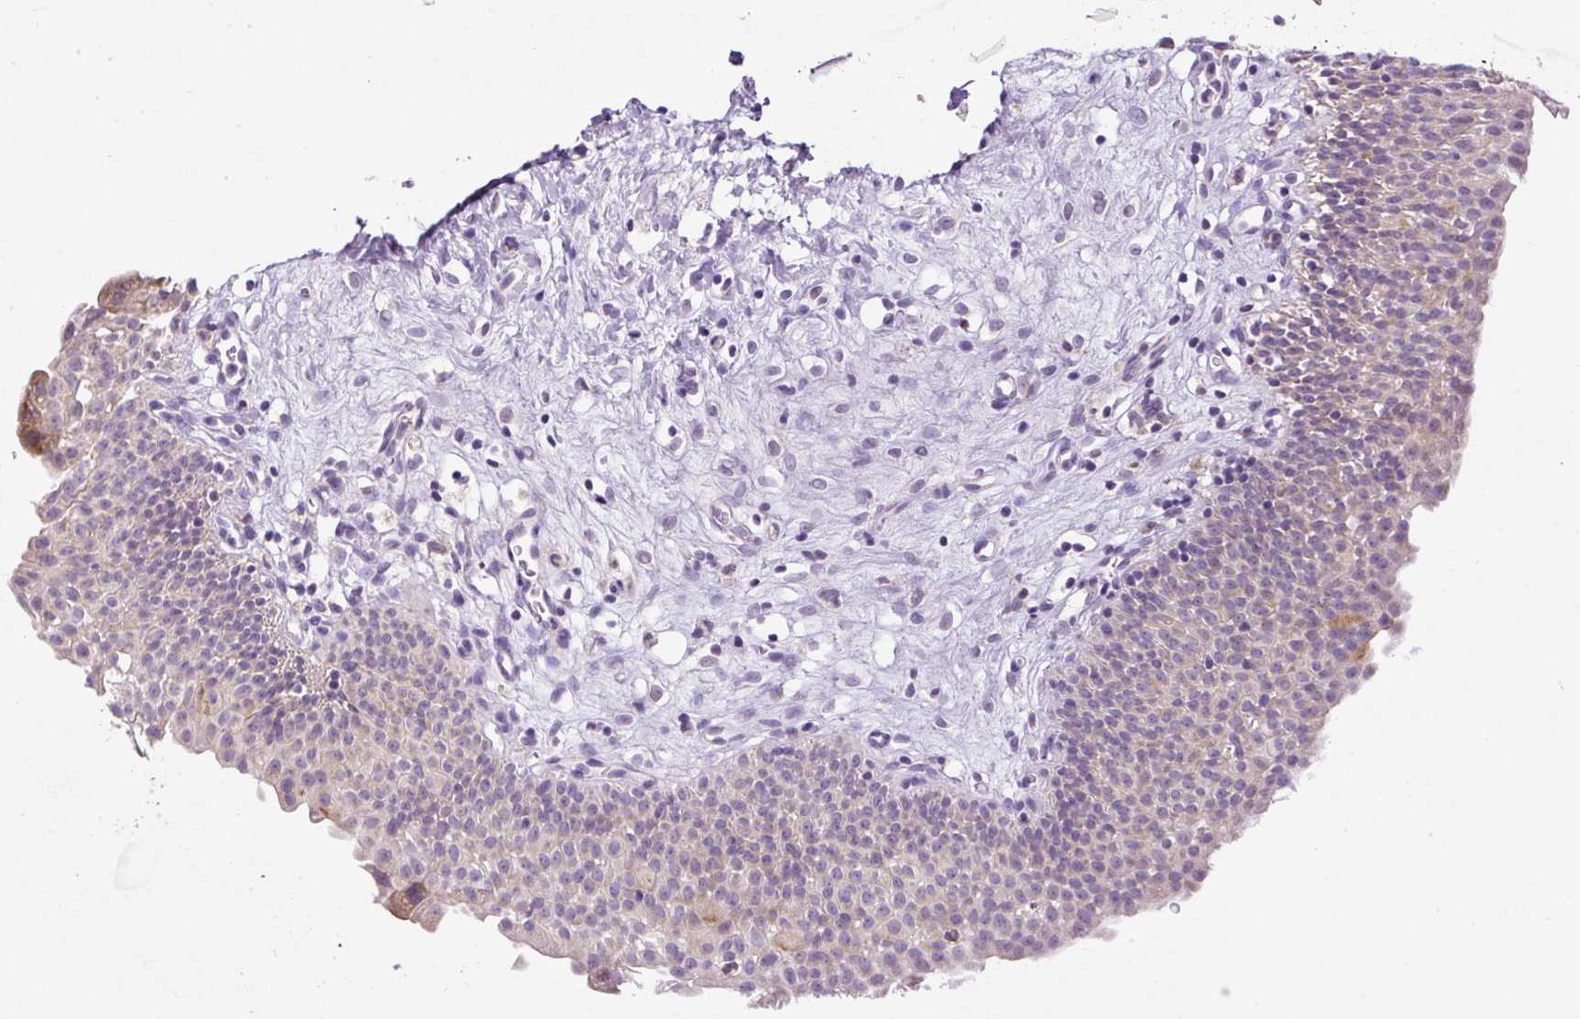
{"staining": {"intensity": "weak", "quantity": "<25%", "location": "cytoplasmic/membranous"}, "tissue": "urinary bladder", "cell_type": "Urothelial cells", "image_type": "normal", "snomed": [{"axis": "morphology", "description": "Normal tissue, NOS"}, {"axis": "topography", "description": "Urinary bladder"}], "caption": "This micrograph is of normal urinary bladder stained with IHC to label a protein in brown with the nuclei are counter-stained blue. There is no staining in urothelial cells.", "gene": "FMC1", "patient": {"sex": "male", "age": 51}}